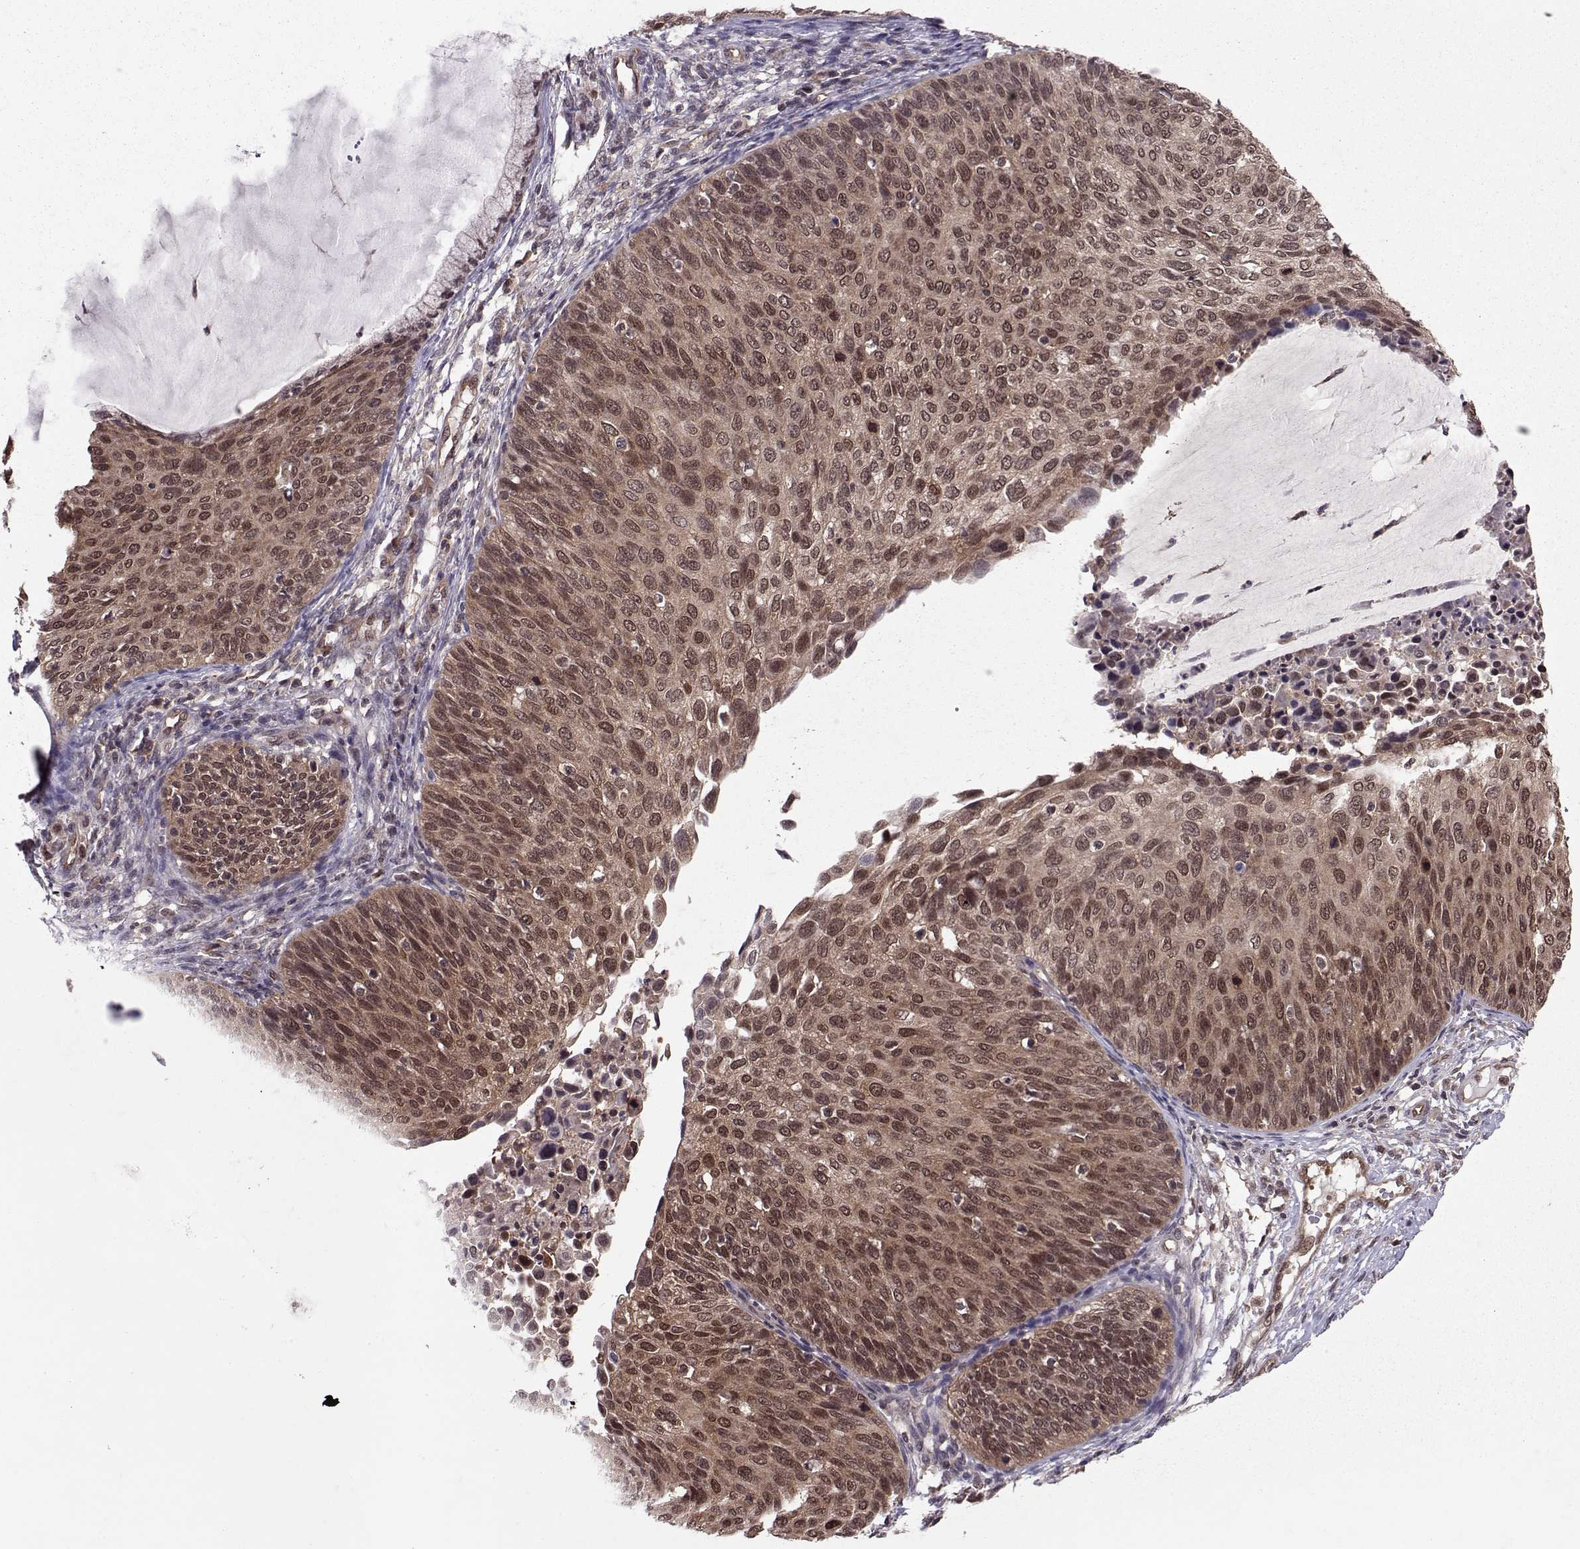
{"staining": {"intensity": "moderate", "quantity": ">75%", "location": "cytoplasmic/membranous,nuclear"}, "tissue": "cervical cancer", "cell_type": "Tumor cells", "image_type": "cancer", "snomed": [{"axis": "morphology", "description": "Squamous cell carcinoma, NOS"}, {"axis": "topography", "description": "Cervix"}], "caption": "Immunohistochemistry (IHC) micrograph of squamous cell carcinoma (cervical) stained for a protein (brown), which displays medium levels of moderate cytoplasmic/membranous and nuclear staining in approximately >75% of tumor cells.", "gene": "PPP2R2A", "patient": {"sex": "female", "age": 36}}